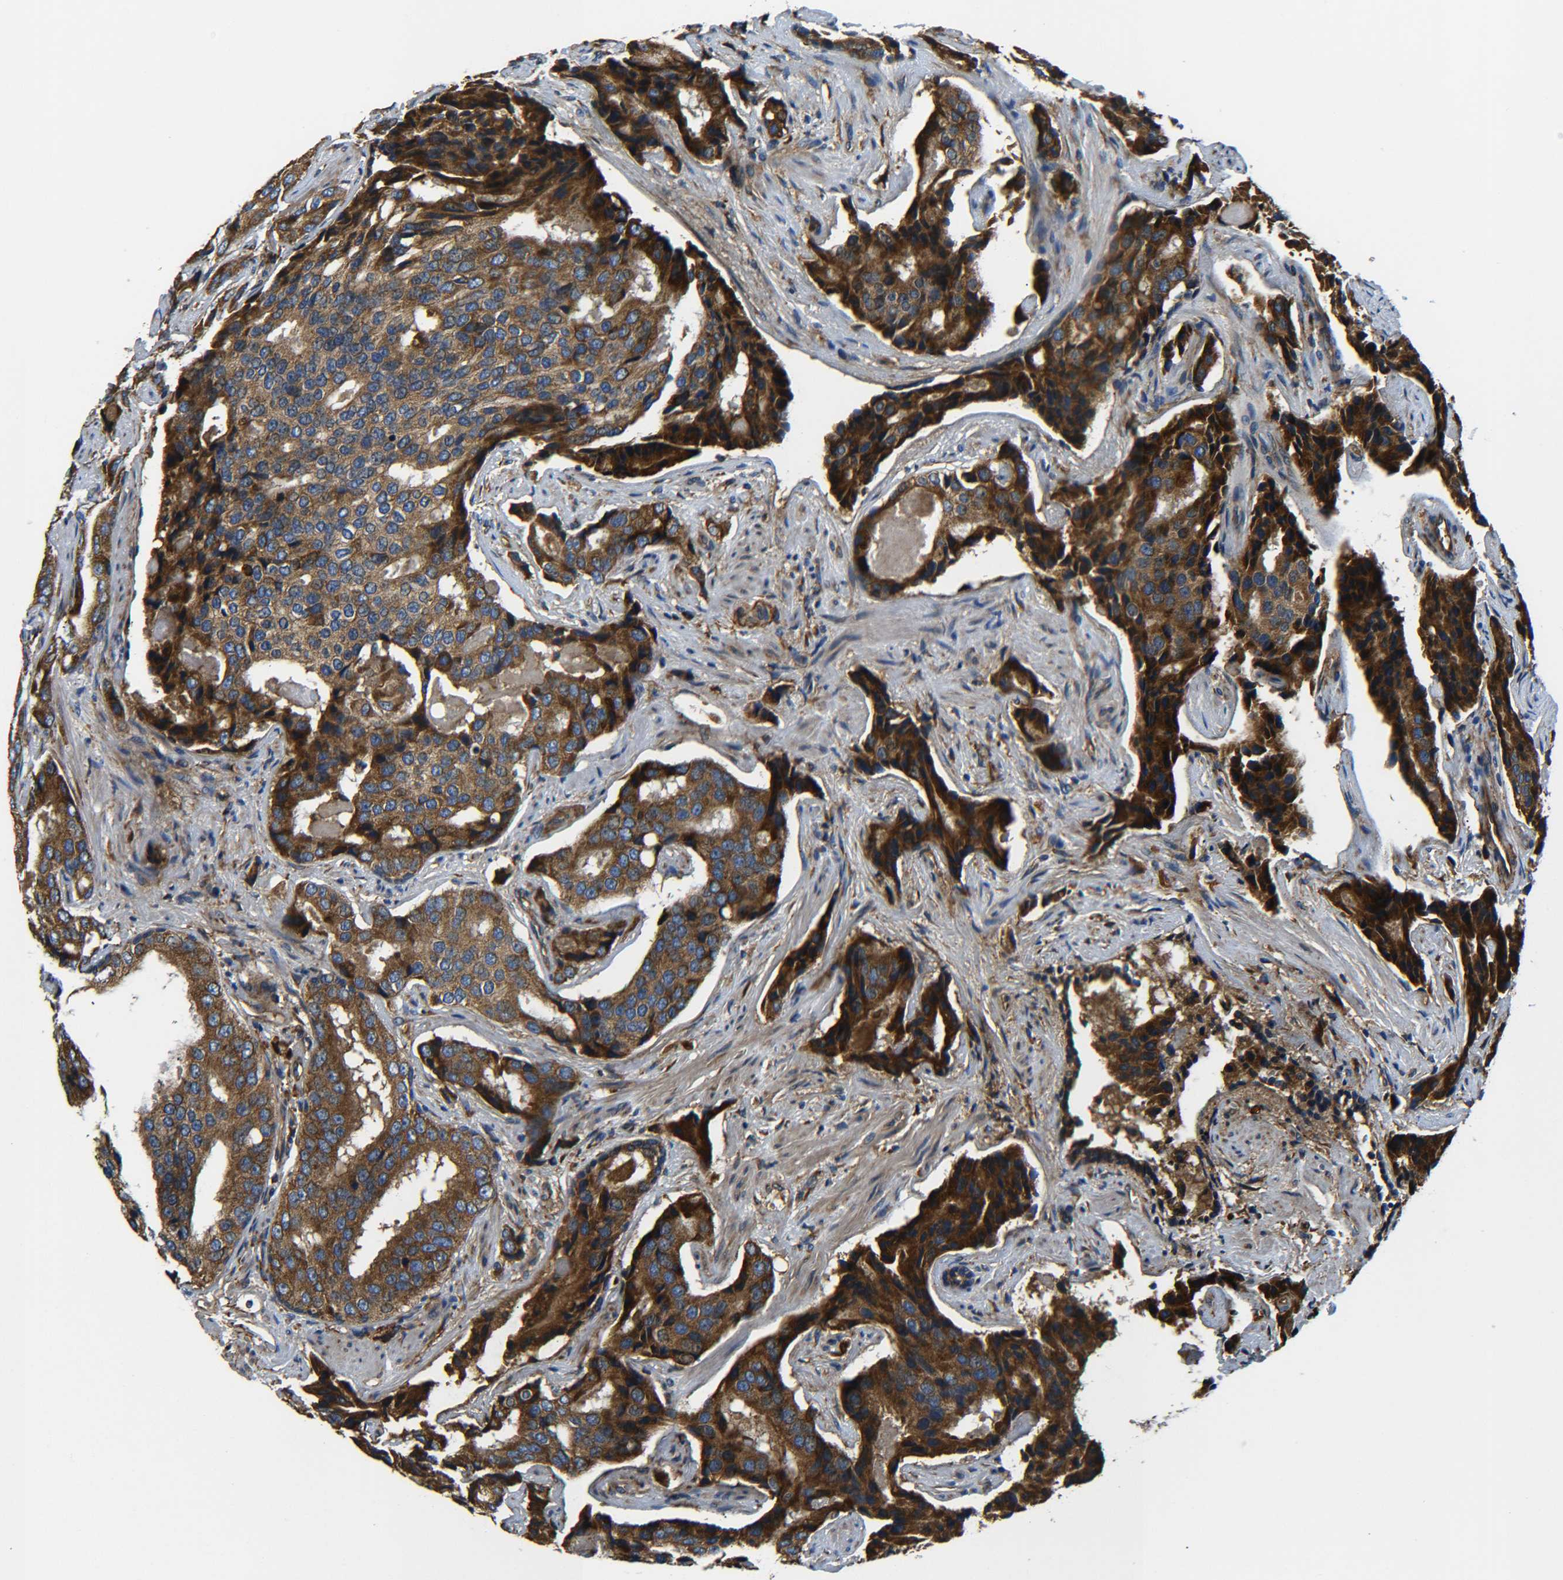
{"staining": {"intensity": "strong", "quantity": ">75%", "location": "cytoplasmic/membranous"}, "tissue": "prostate cancer", "cell_type": "Tumor cells", "image_type": "cancer", "snomed": [{"axis": "morphology", "description": "Adenocarcinoma, High grade"}, {"axis": "topography", "description": "Prostate"}], "caption": "The immunohistochemical stain labels strong cytoplasmic/membranous expression in tumor cells of high-grade adenocarcinoma (prostate) tissue.", "gene": "PREB", "patient": {"sex": "male", "age": 58}}